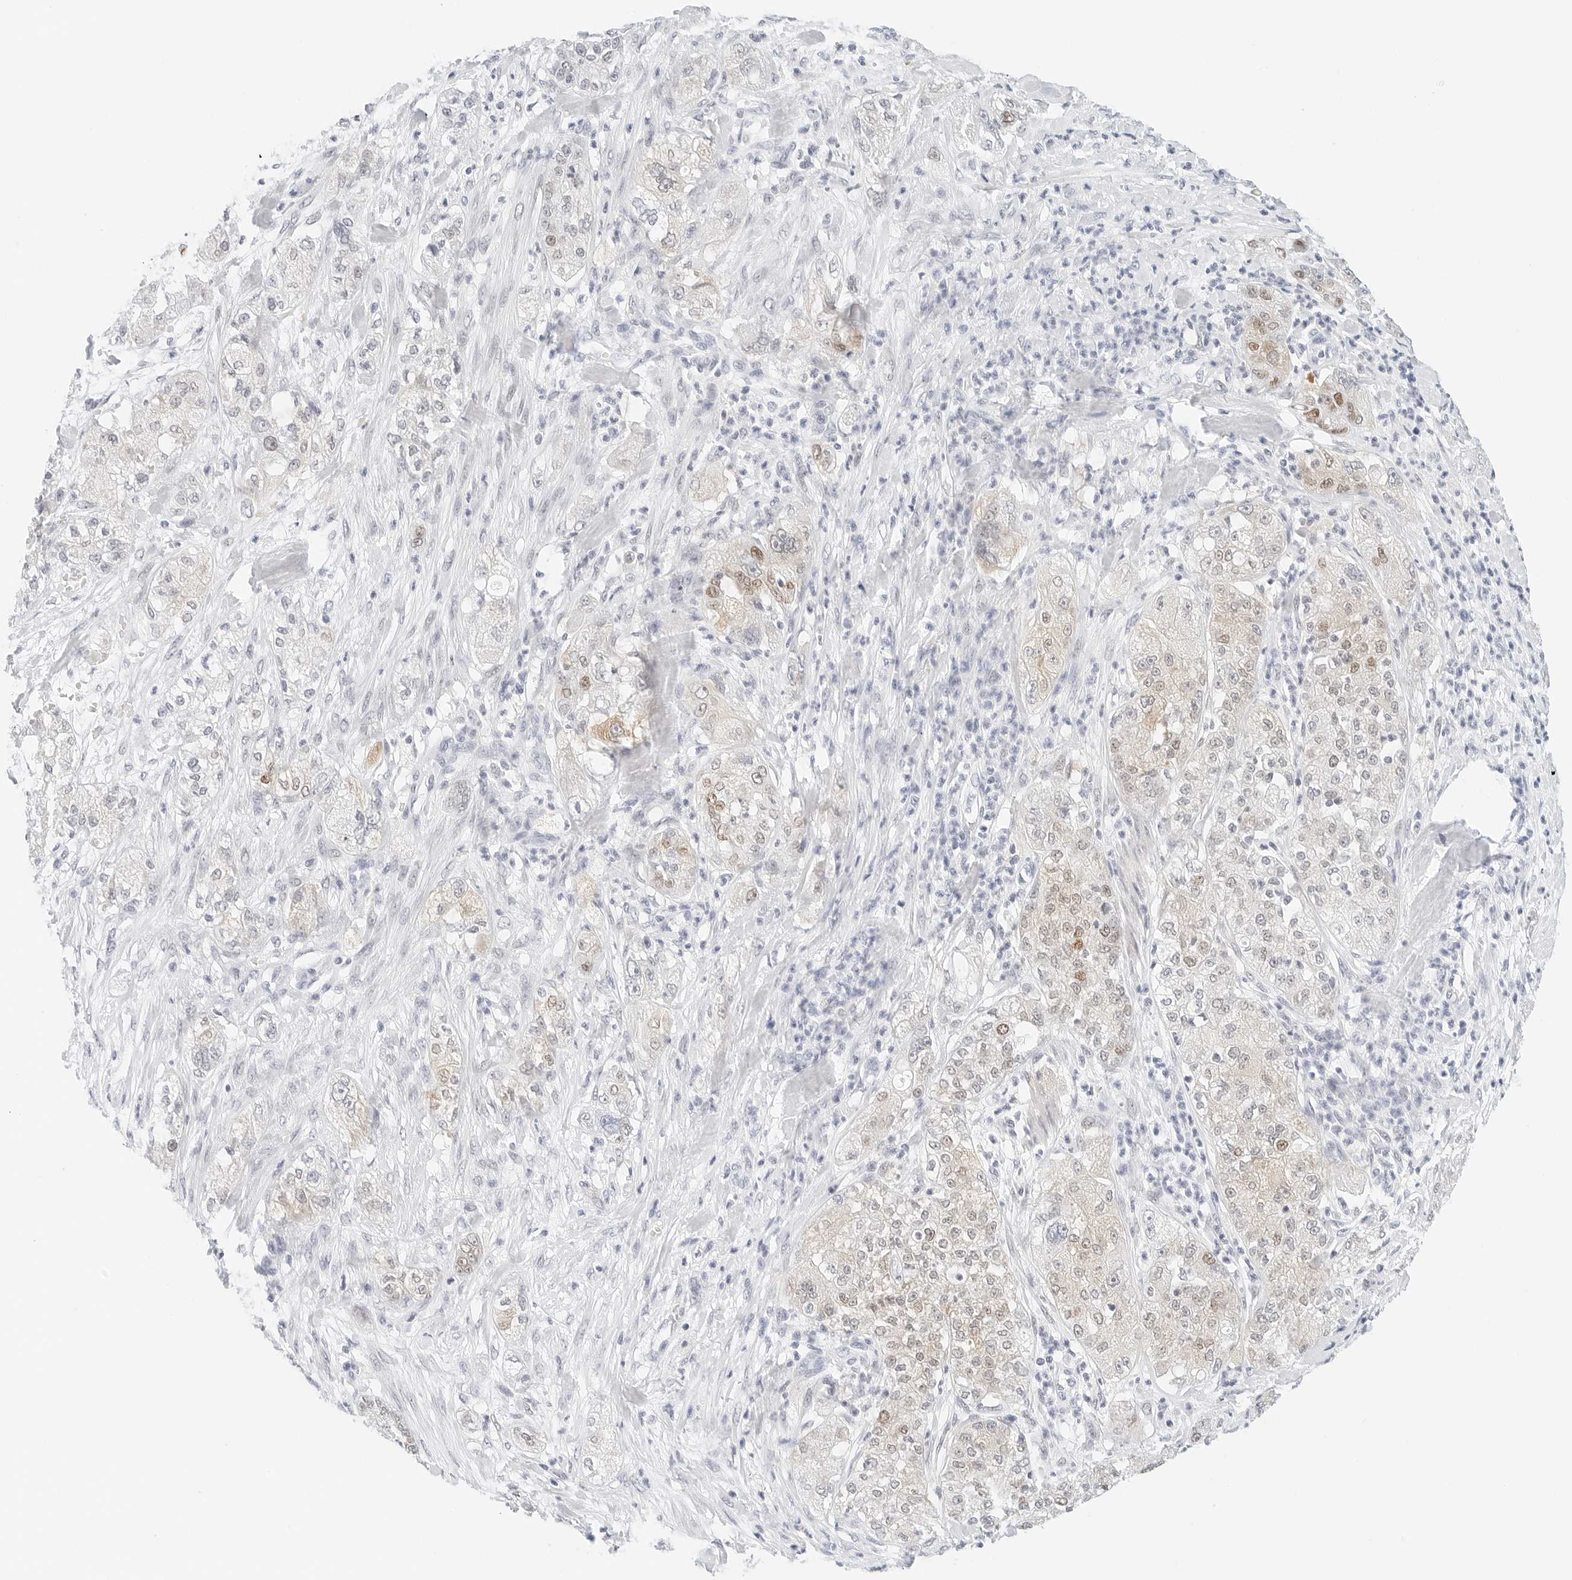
{"staining": {"intensity": "moderate", "quantity": "25%-75%", "location": "nuclear"}, "tissue": "pancreatic cancer", "cell_type": "Tumor cells", "image_type": "cancer", "snomed": [{"axis": "morphology", "description": "Adenocarcinoma, NOS"}, {"axis": "topography", "description": "Pancreas"}], "caption": "Adenocarcinoma (pancreatic) stained with immunohistochemistry (IHC) exhibits moderate nuclear positivity in about 25%-75% of tumor cells. The staining was performed using DAB (3,3'-diaminobenzidine) to visualize the protein expression in brown, while the nuclei were stained in blue with hematoxylin (Magnification: 20x).", "gene": "CD22", "patient": {"sex": "female", "age": 78}}